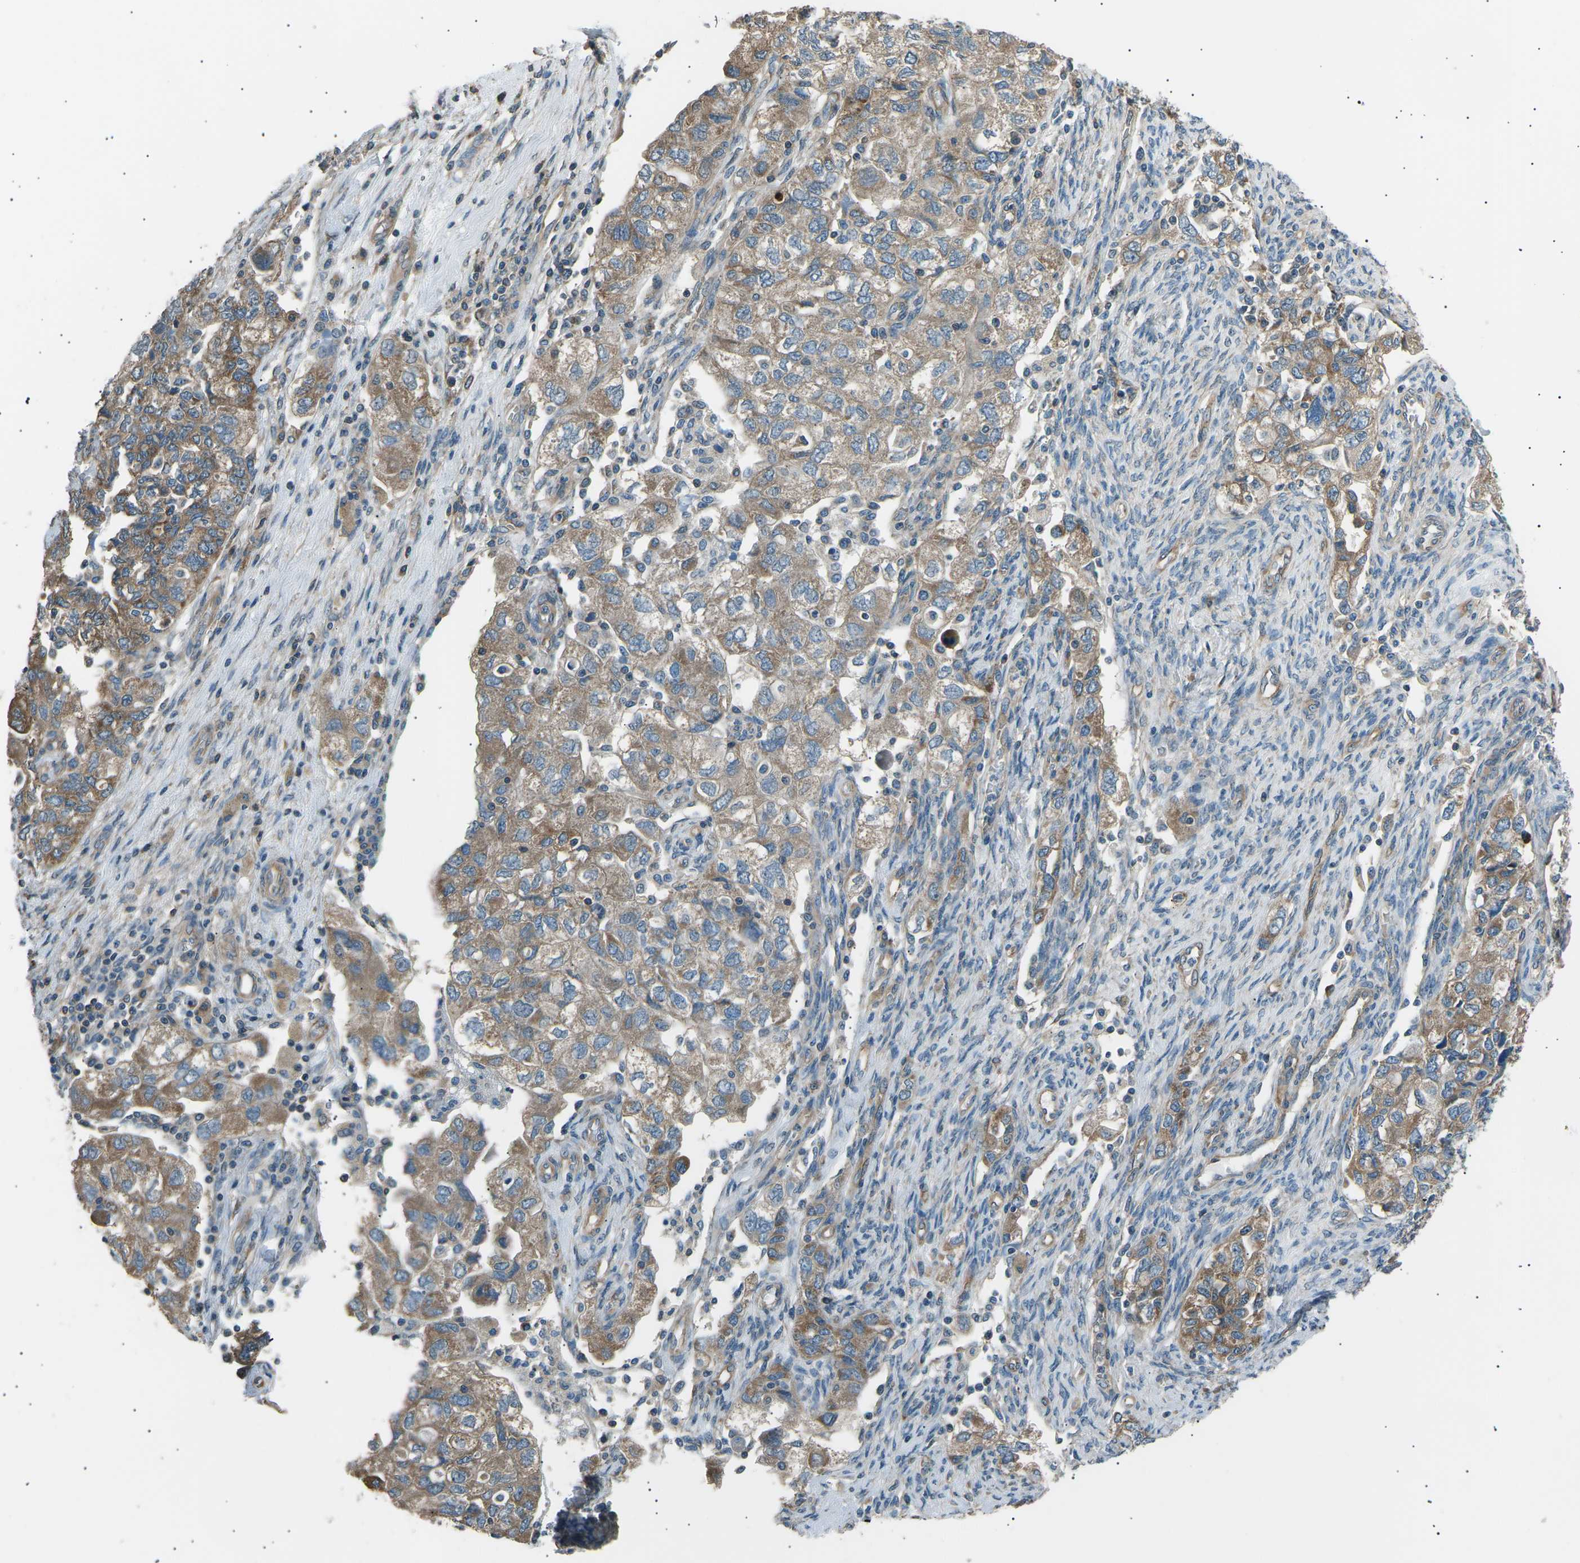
{"staining": {"intensity": "moderate", "quantity": ">75%", "location": "cytoplasmic/membranous"}, "tissue": "ovarian cancer", "cell_type": "Tumor cells", "image_type": "cancer", "snomed": [{"axis": "morphology", "description": "Carcinoma, NOS"}, {"axis": "morphology", "description": "Cystadenocarcinoma, serous, NOS"}, {"axis": "topography", "description": "Ovary"}], "caption": "Protein expression by immunohistochemistry (IHC) exhibits moderate cytoplasmic/membranous staining in about >75% of tumor cells in carcinoma (ovarian).", "gene": "SLK", "patient": {"sex": "female", "age": 69}}